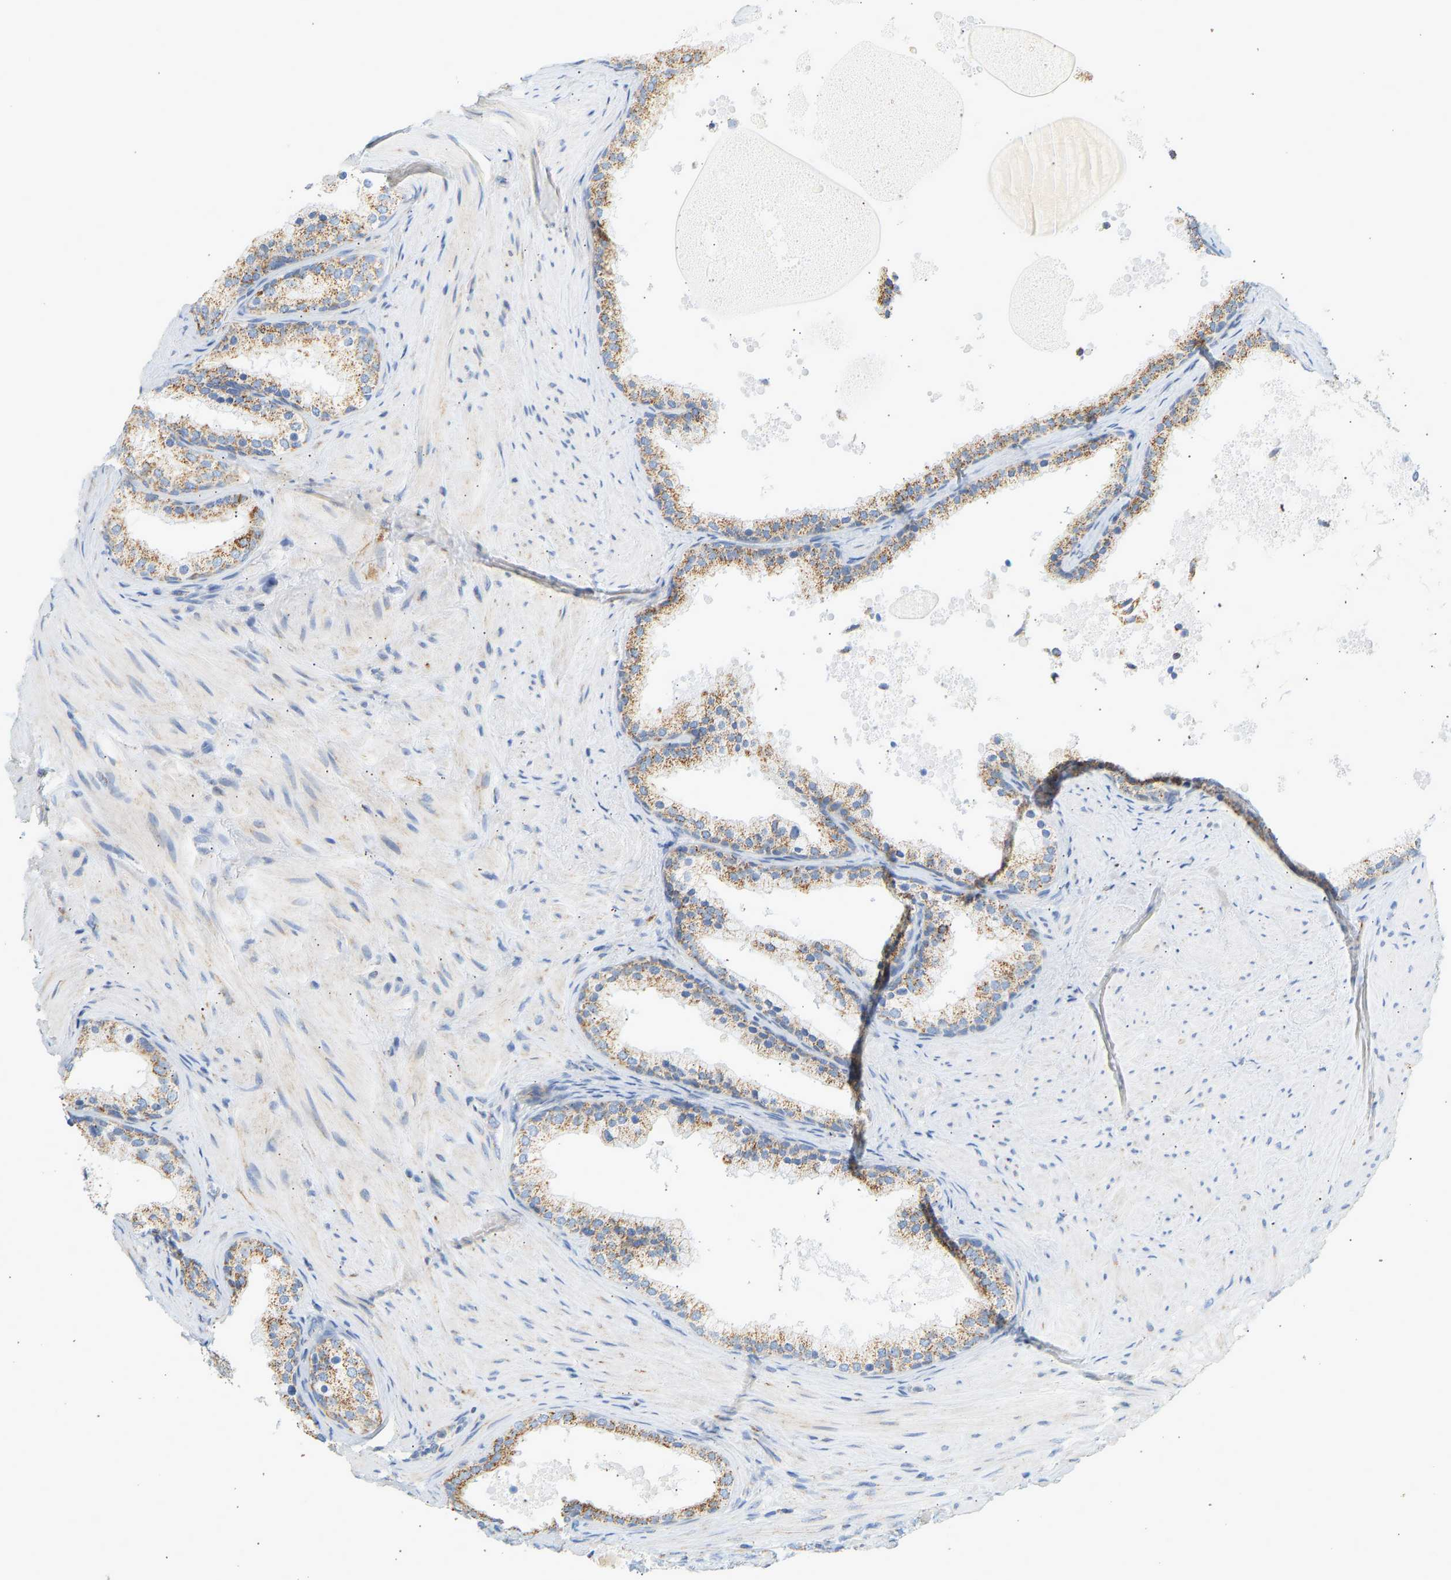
{"staining": {"intensity": "moderate", "quantity": "25%-75%", "location": "cytoplasmic/membranous"}, "tissue": "prostate cancer", "cell_type": "Tumor cells", "image_type": "cancer", "snomed": [{"axis": "morphology", "description": "Adenocarcinoma, Low grade"}, {"axis": "topography", "description": "Prostate"}], "caption": "IHC (DAB) staining of prostate cancer demonstrates moderate cytoplasmic/membranous protein staining in about 25%-75% of tumor cells.", "gene": "GRPEL2", "patient": {"sex": "male", "age": 69}}